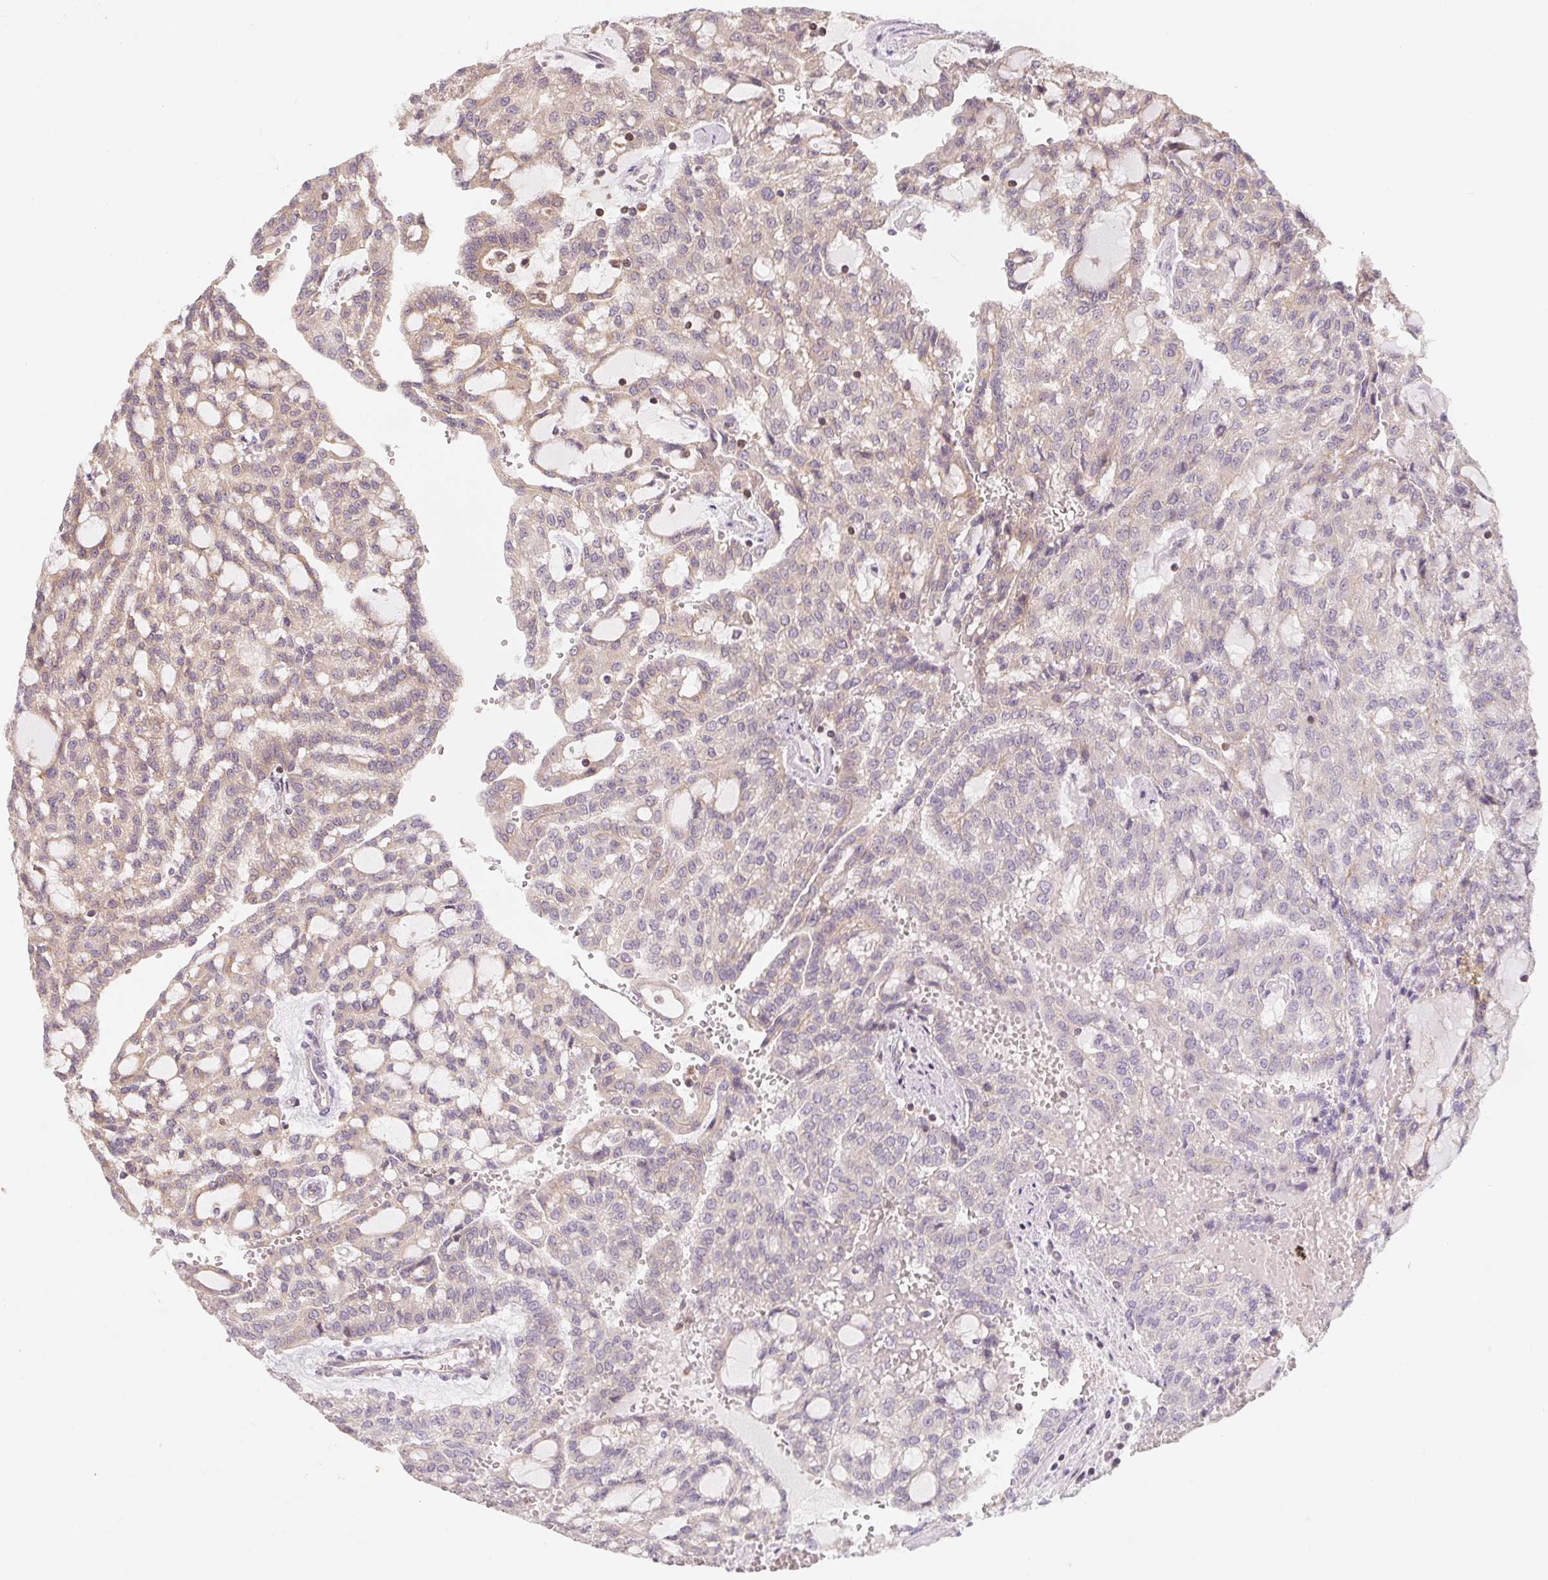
{"staining": {"intensity": "negative", "quantity": "none", "location": "none"}, "tissue": "renal cancer", "cell_type": "Tumor cells", "image_type": "cancer", "snomed": [{"axis": "morphology", "description": "Adenocarcinoma, NOS"}, {"axis": "topography", "description": "Kidney"}], "caption": "This is an IHC micrograph of renal cancer. There is no positivity in tumor cells.", "gene": "ANKRD13A", "patient": {"sex": "male", "age": 63}}